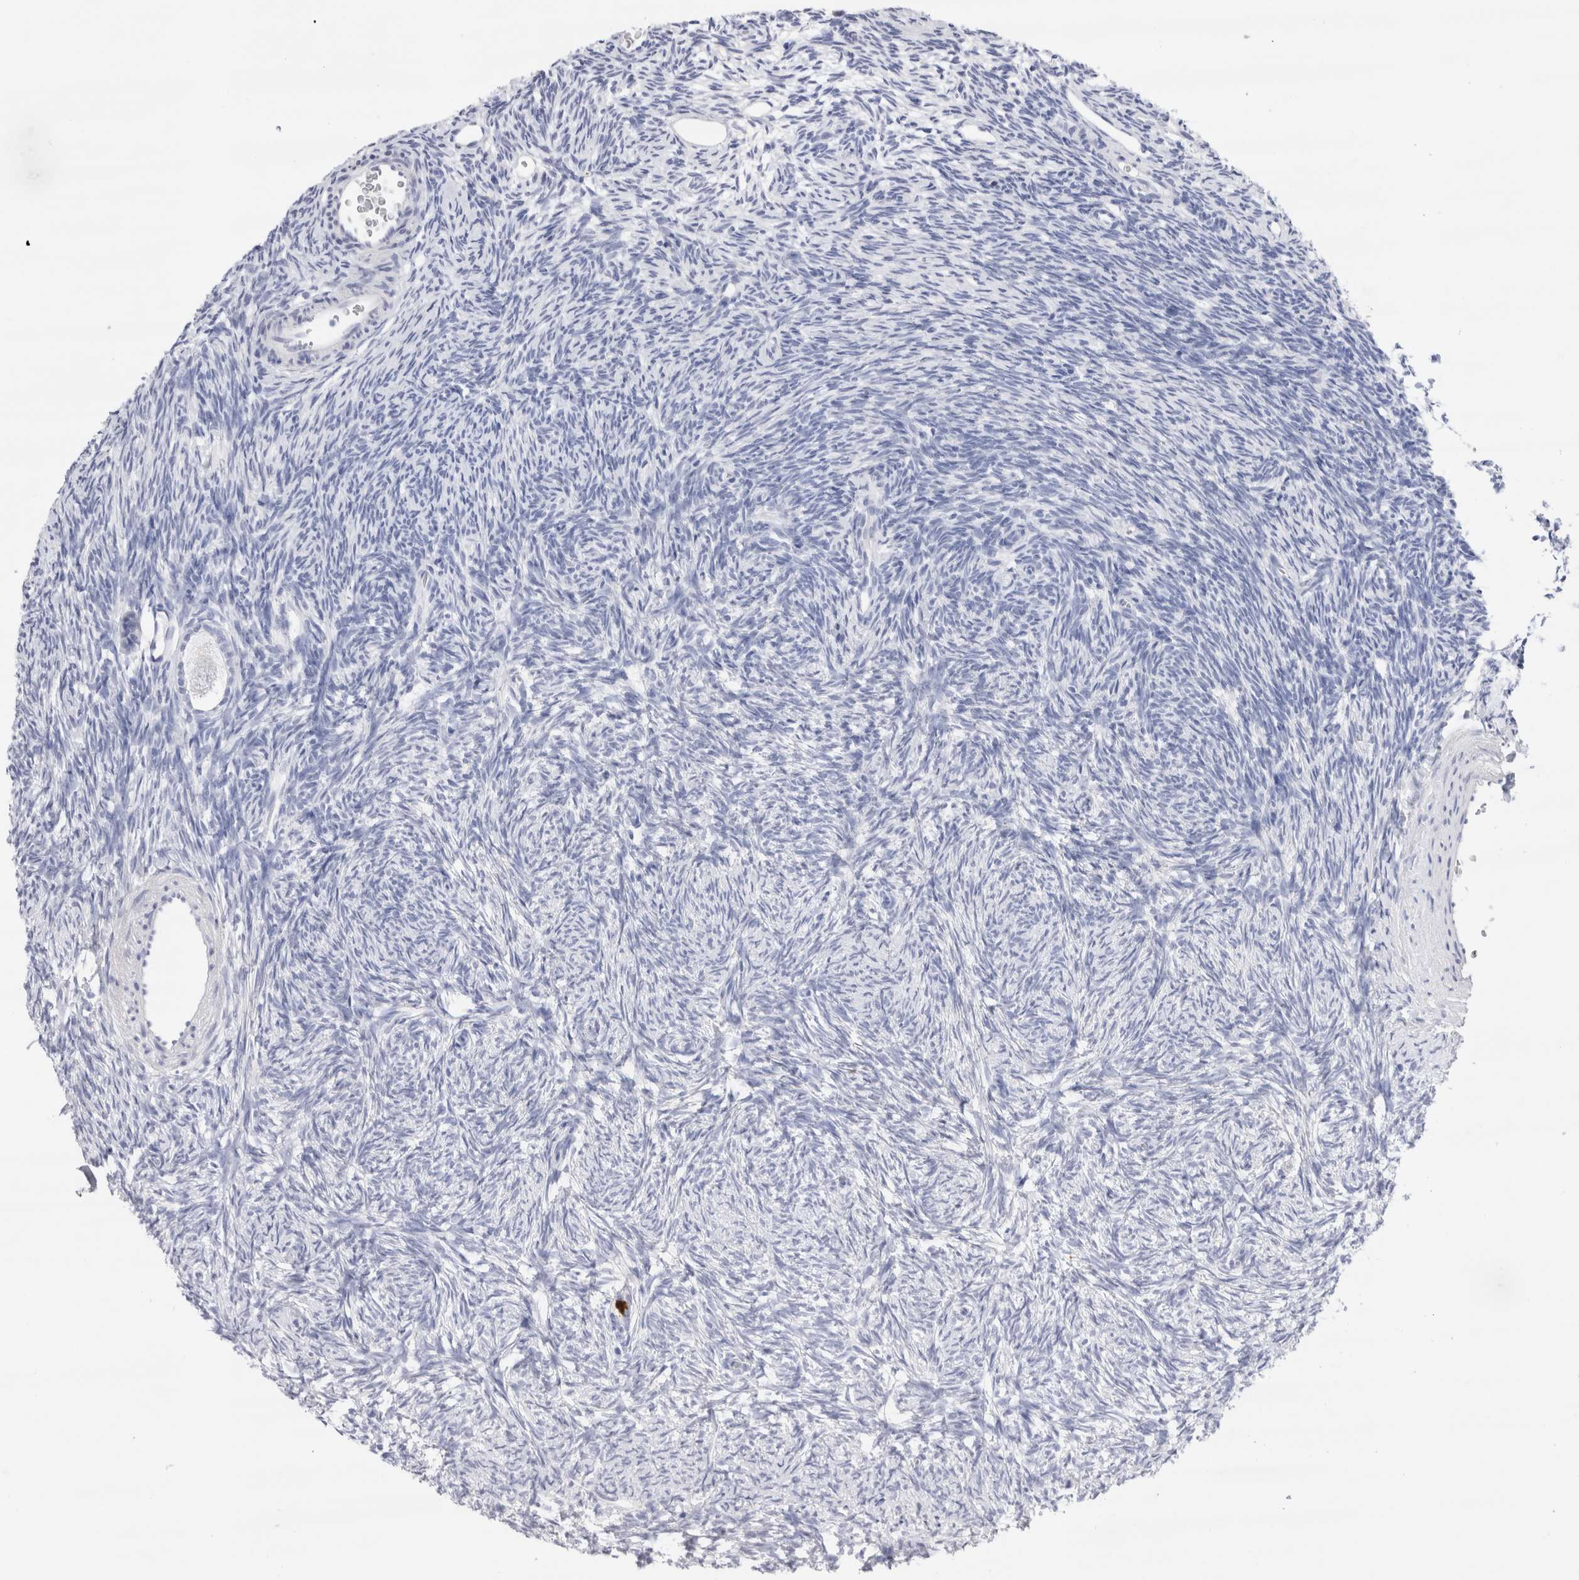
{"staining": {"intensity": "negative", "quantity": "none", "location": "none"}, "tissue": "ovary", "cell_type": "Follicle cells", "image_type": "normal", "snomed": [{"axis": "morphology", "description": "Normal tissue, NOS"}, {"axis": "topography", "description": "Ovary"}], "caption": "Ovary stained for a protein using immunohistochemistry displays no staining follicle cells.", "gene": "SLC10A5", "patient": {"sex": "female", "age": 34}}